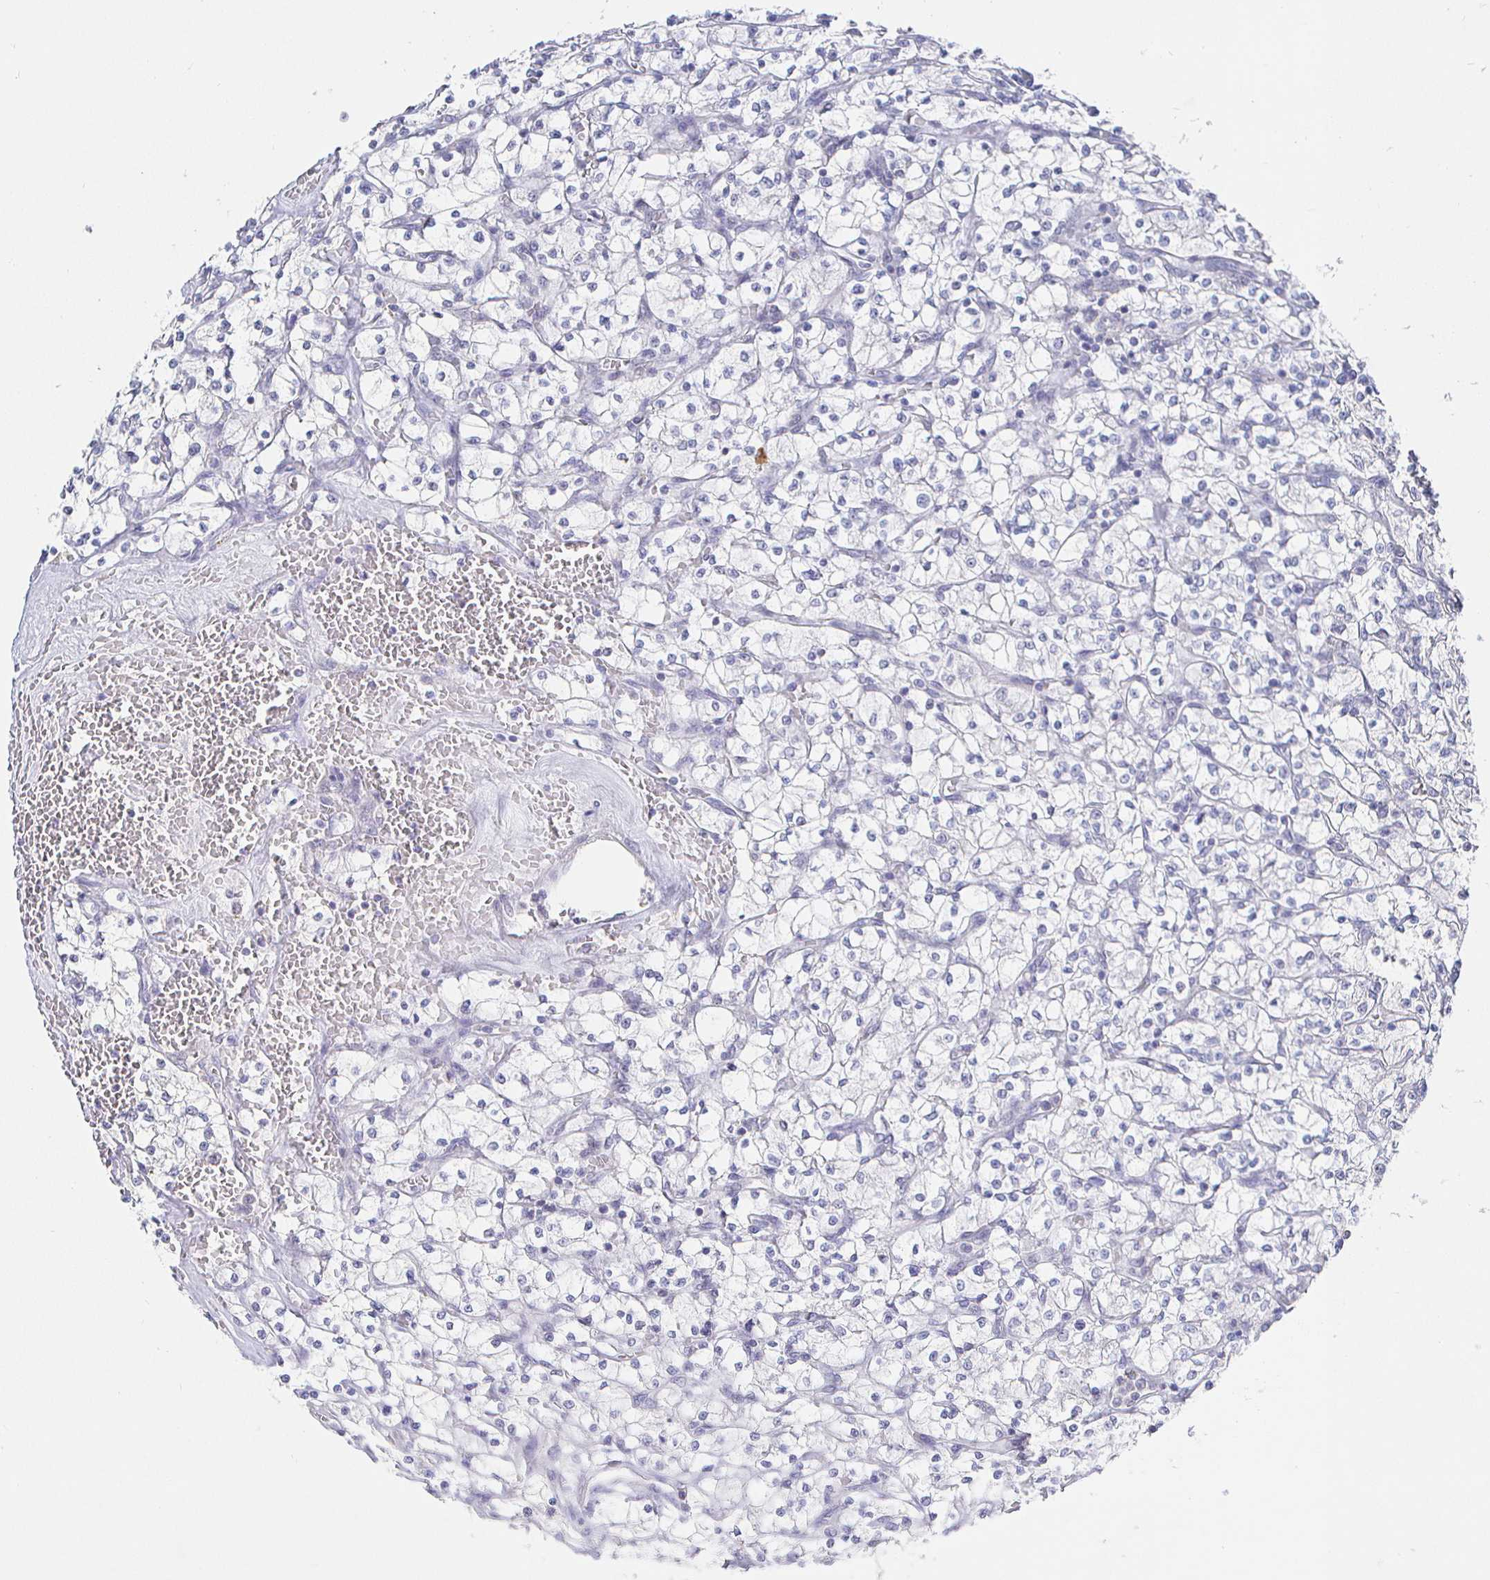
{"staining": {"intensity": "negative", "quantity": "none", "location": "none"}, "tissue": "renal cancer", "cell_type": "Tumor cells", "image_type": "cancer", "snomed": [{"axis": "morphology", "description": "Adenocarcinoma, NOS"}, {"axis": "topography", "description": "Kidney"}], "caption": "Renal adenocarcinoma was stained to show a protein in brown. There is no significant expression in tumor cells.", "gene": "LRRC23", "patient": {"sex": "female", "age": 64}}